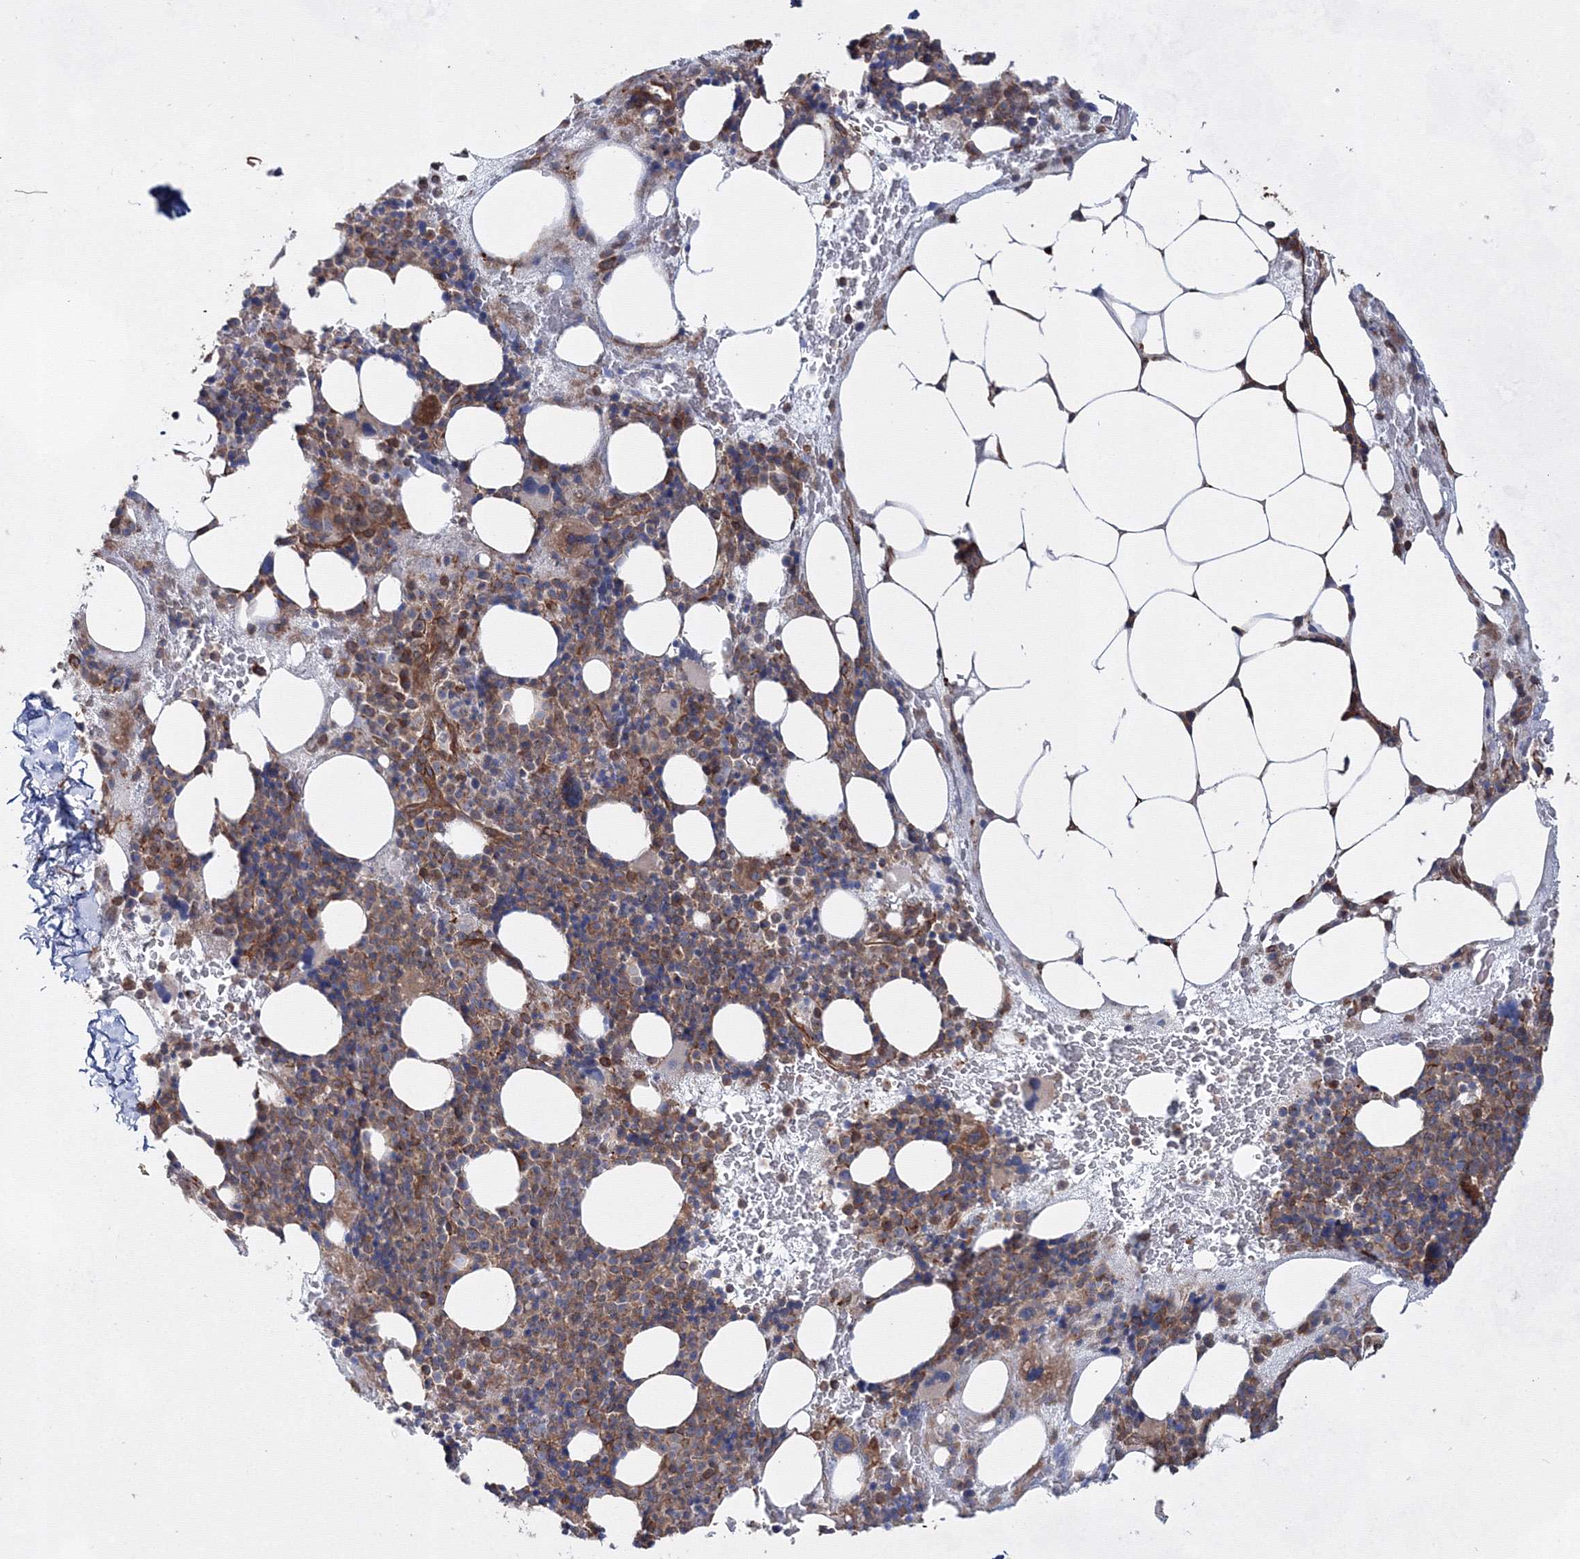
{"staining": {"intensity": "moderate", "quantity": "25%-75%", "location": "cytoplasmic/membranous"}, "tissue": "bone marrow", "cell_type": "Hematopoietic cells", "image_type": "normal", "snomed": [{"axis": "morphology", "description": "Normal tissue, NOS"}, {"axis": "topography", "description": "Bone marrow"}], "caption": "Hematopoietic cells exhibit moderate cytoplasmic/membranous staining in about 25%-75% of cells in unremarkable bone marrow.", "gene": "EXOC6", "patient": {"sex": "male", "age": 89}}